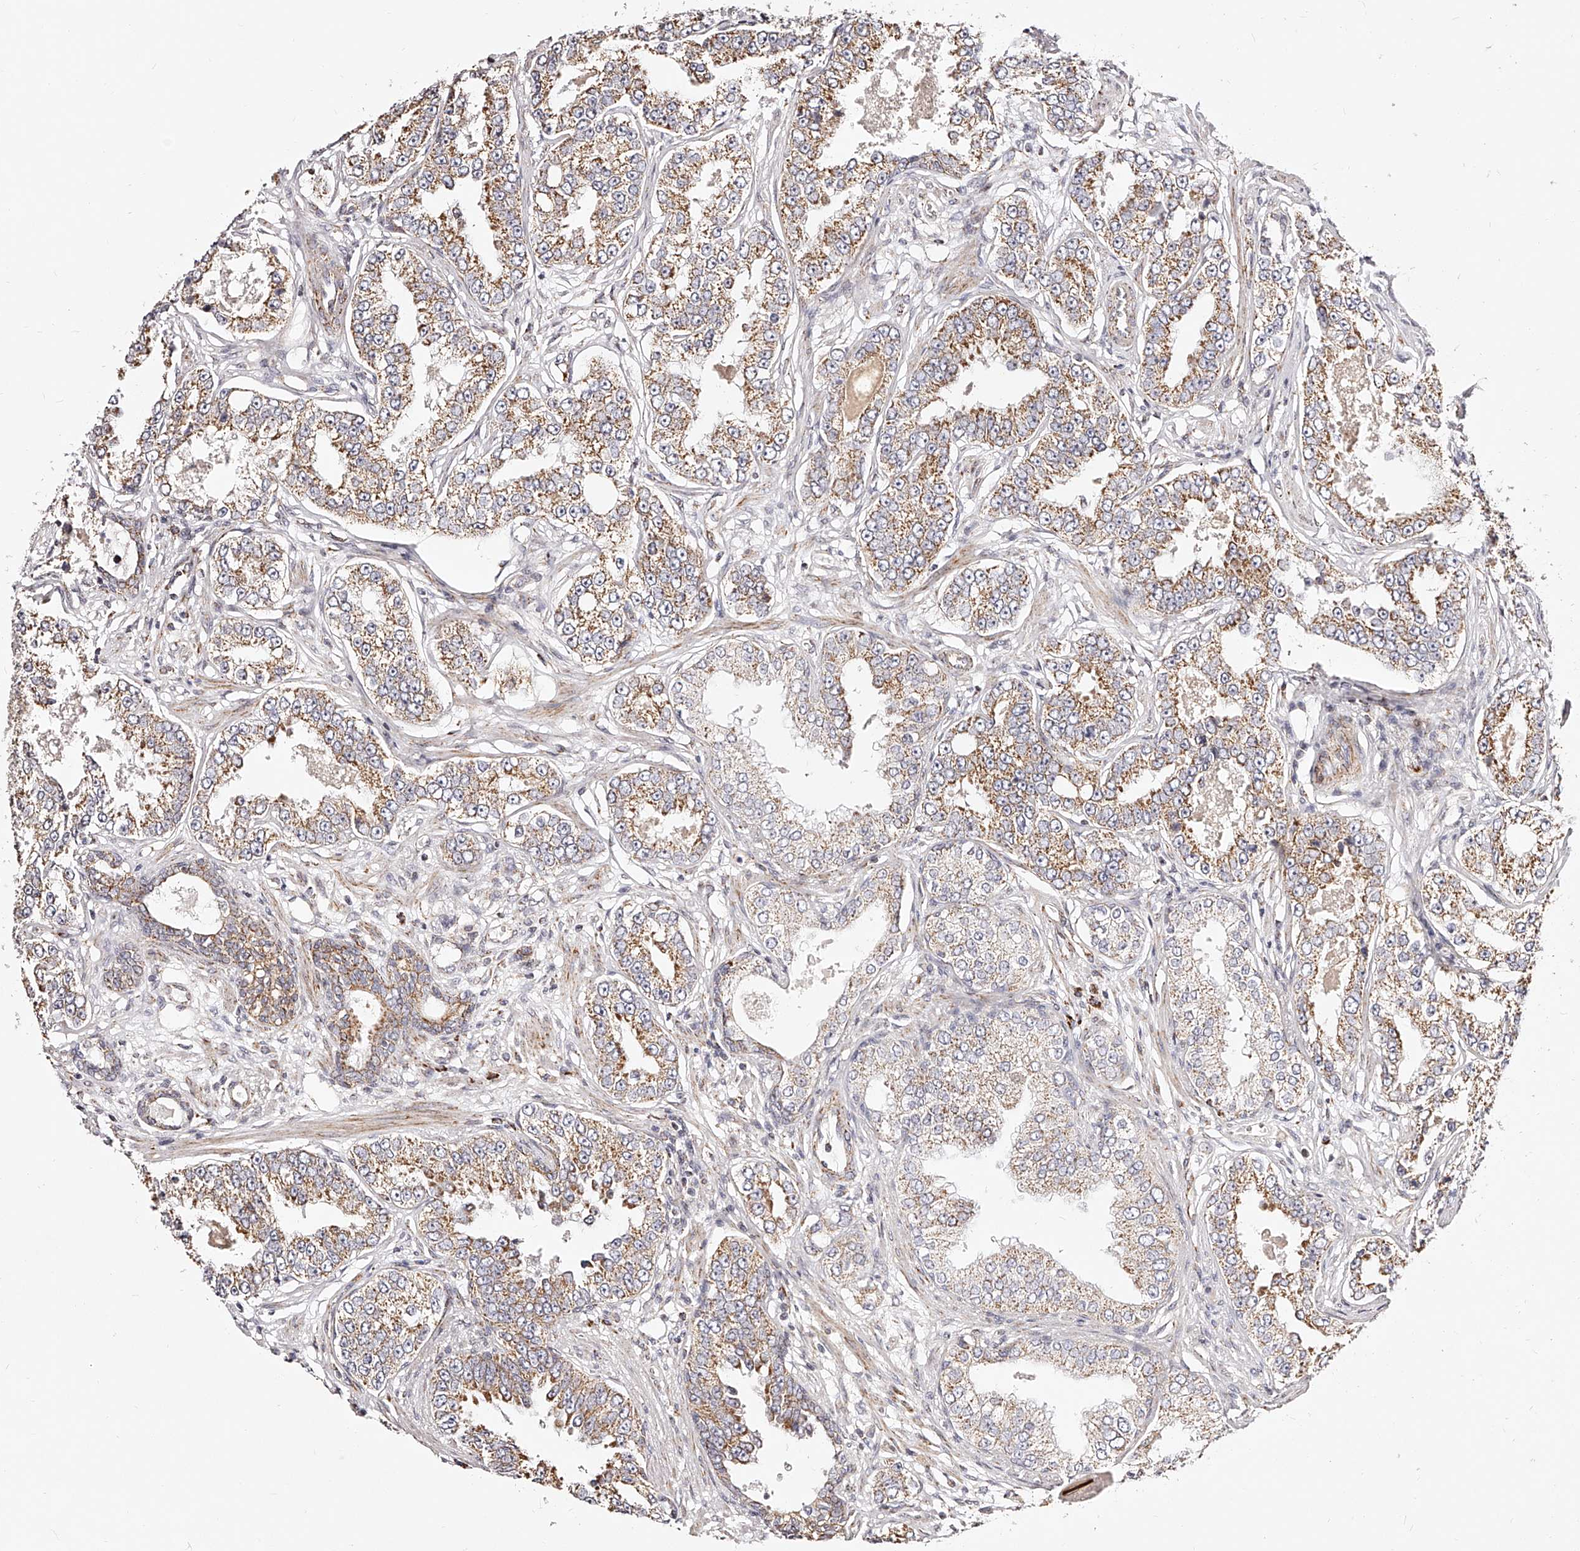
{"staining": {"intensity": "moderate", "quantity": ">75%", "location": "cytoplasmic/membranous"}, "tissue": "prostate cancer", "cell_type": "Tumor cells", "image_type": "cancer", "snomed": [{"axis": "morphology", "description": "Normal tissue, NOS"}, {"axis": "morphology", "description": "Adenocarcinoma, High grade"}, {"axis": "topography", "description": "Prostate"}], "caption": "Adenocarcinoma (high-grade) (prostate) stained with IHC reveals moderate cytoplasmic/membranous expression in about >75% of tumor cells.", "gene": "NDUFV3", "patient": {"sex": "male", "age": 83}}